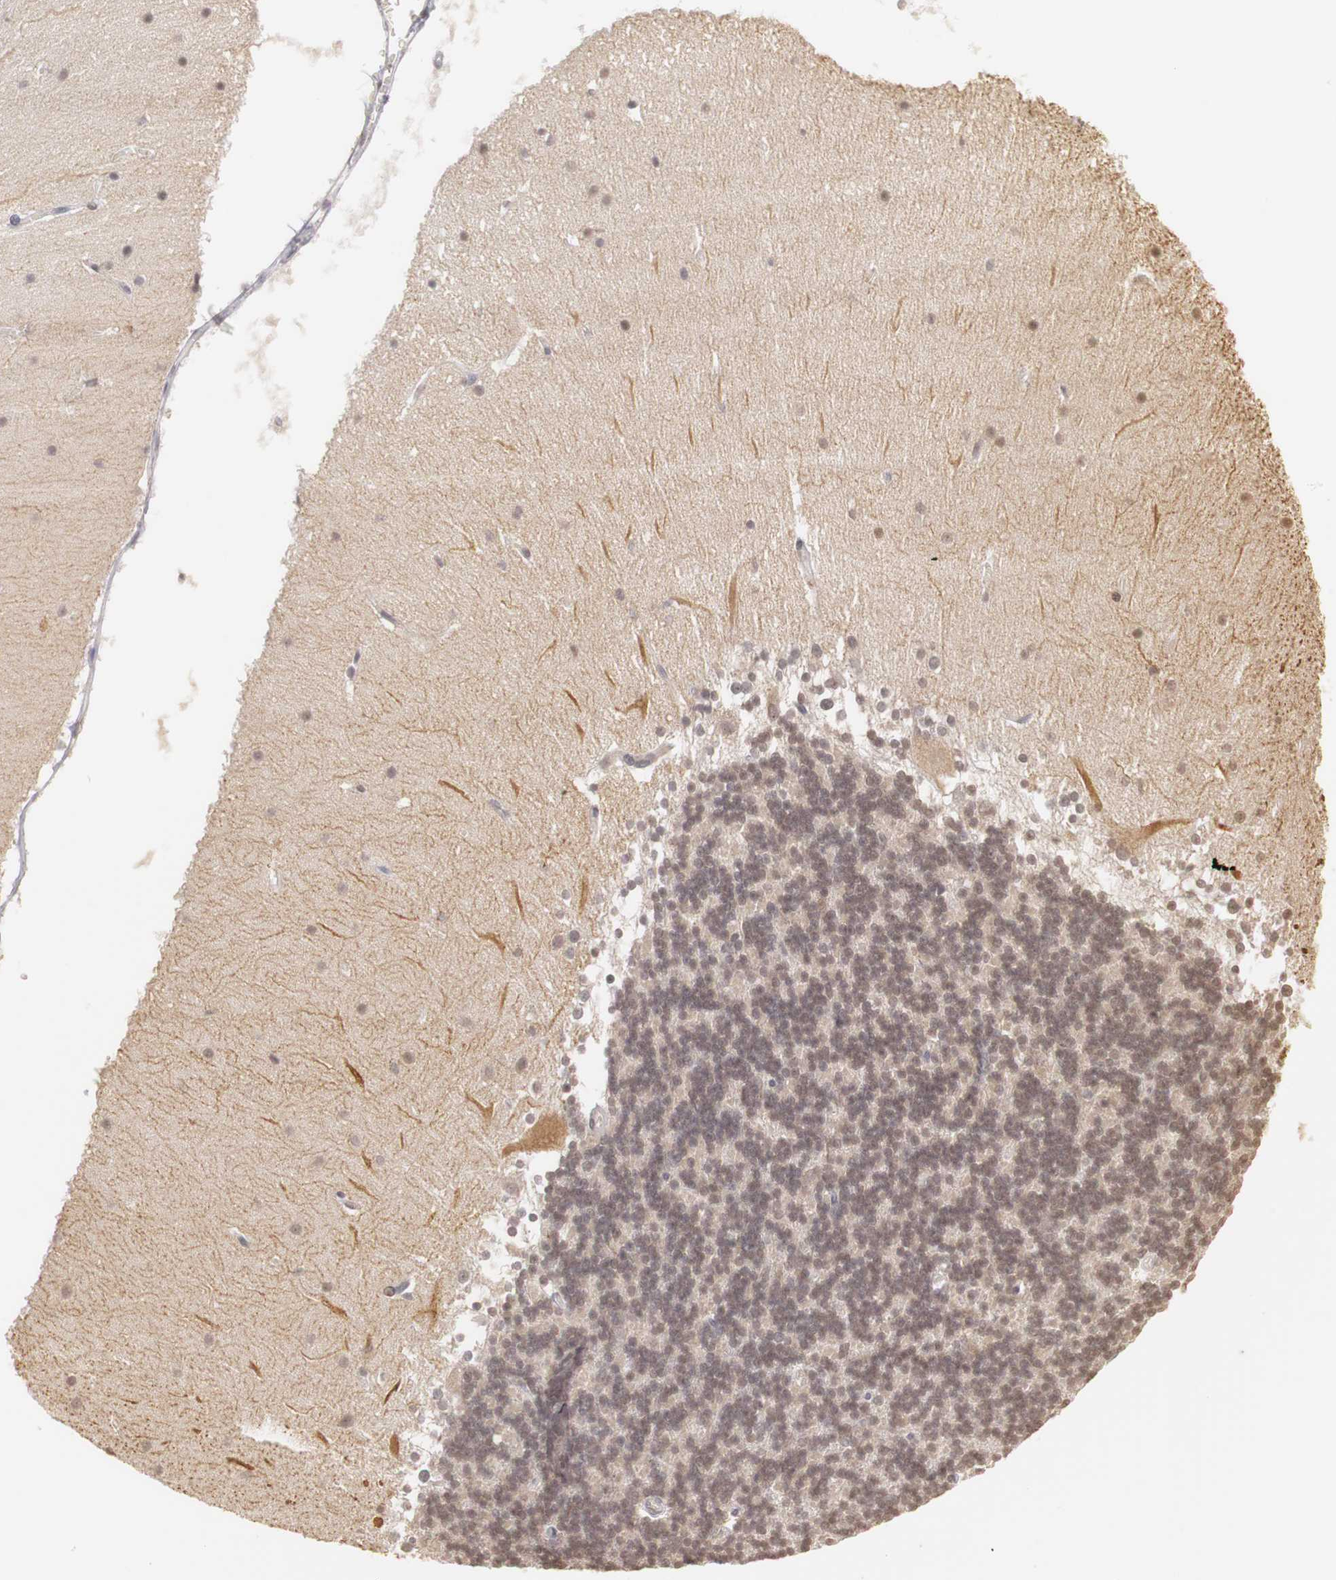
{"staining": {"intensity": "weak", "quantity": ">75%", "location": "cytoplasmic/membranous,nuclear"}, "tissue": "cerebellum", "cell_type": "Cells in granular layer", "image_type": "normal", "snomed": [{"axis": "morphology", "description": "Normal tissue, NOS"}, {"axis": "topography", "description": "Cerebellum"}], "caption": "This image exhibits immunohistochemistry (IHC) staining of benign human cerebellum, with low weak cytoplasmic/membranous,nuclear expression in approximately >75% of cells in granular layer.", "gene": "PLEKHA1", "patient": {"sex": "female", "age": 19}}